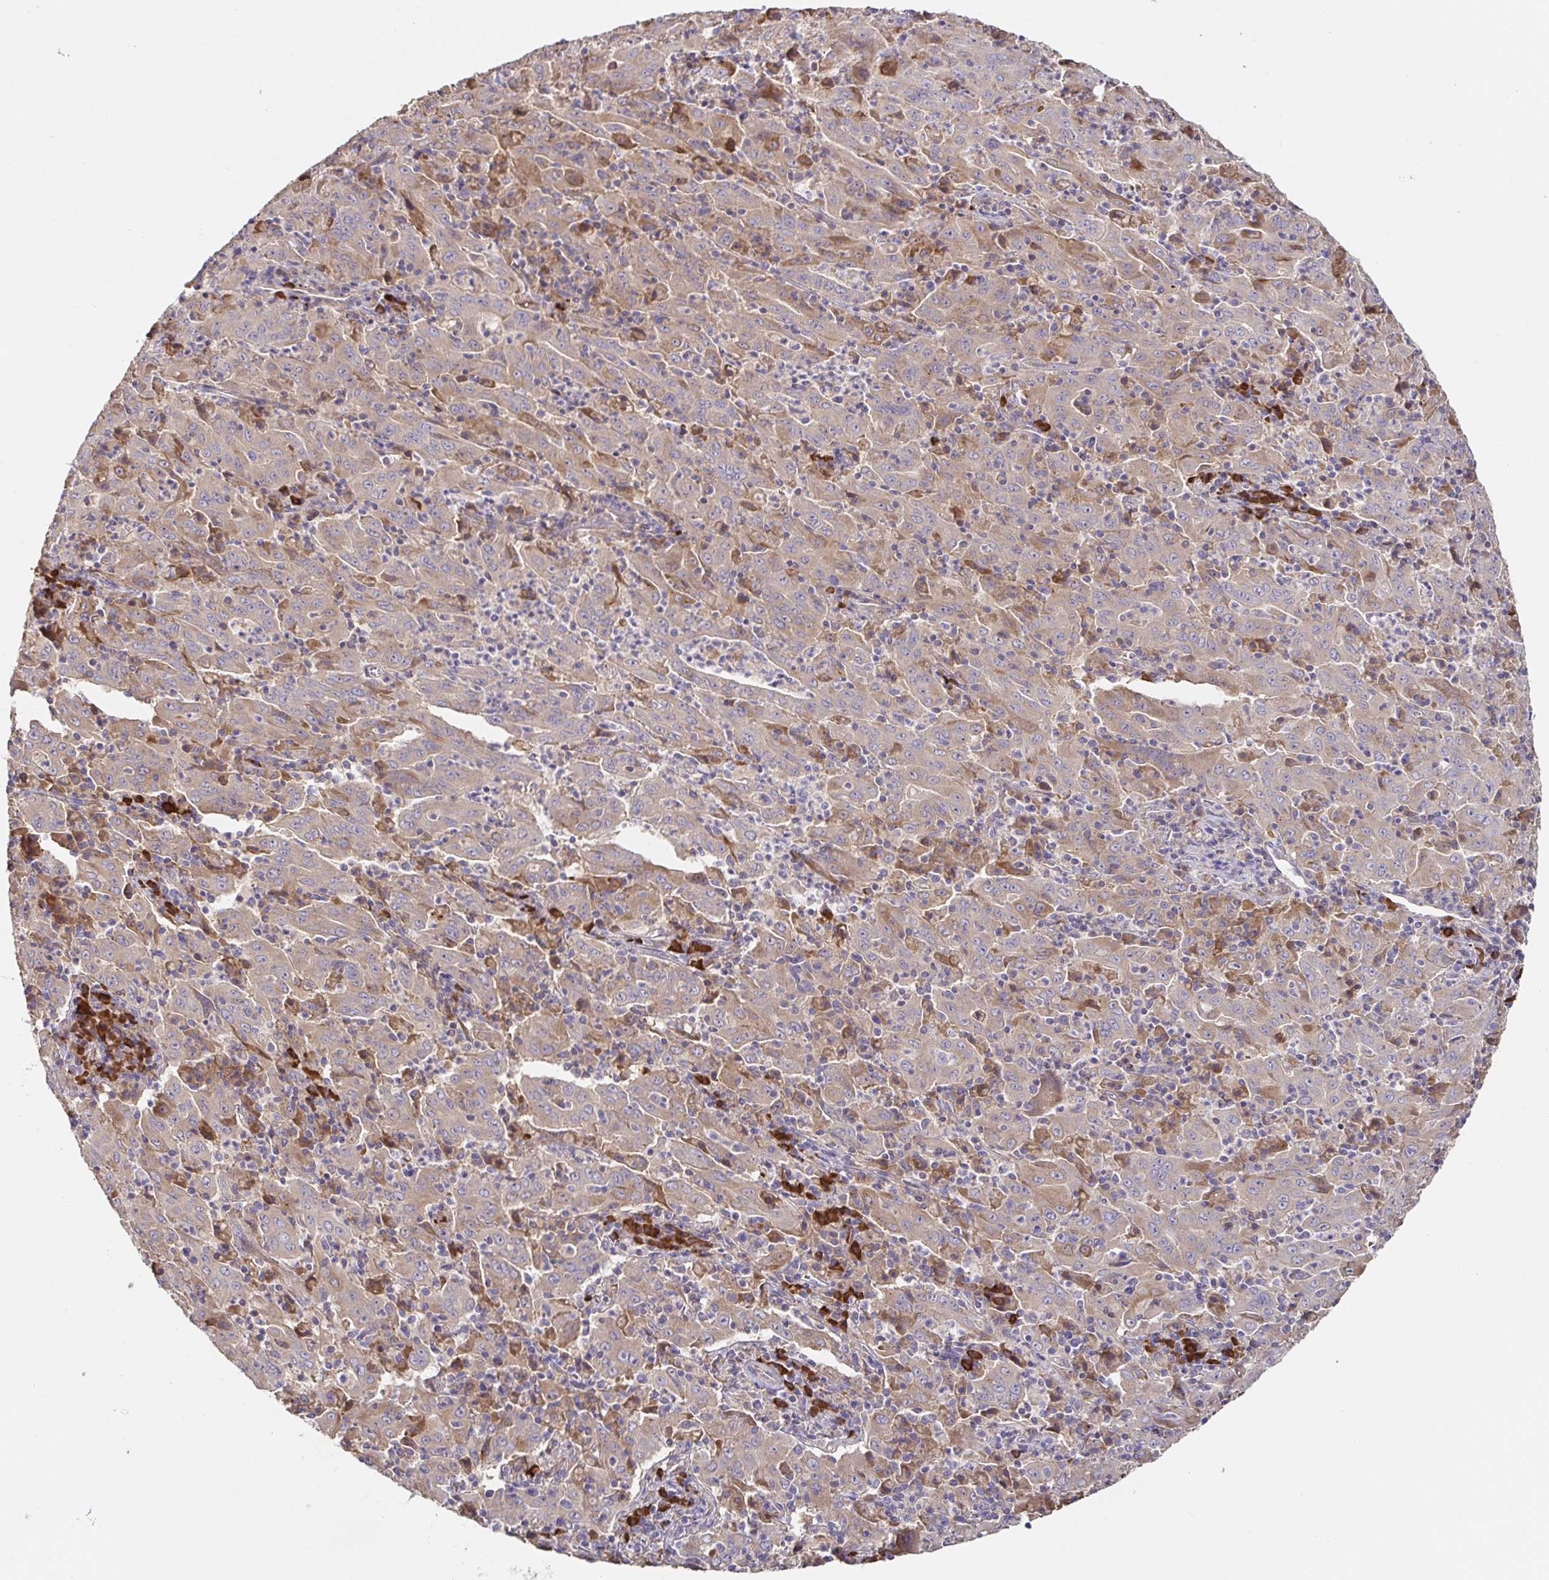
{"staining": {"intensity": "weak", "quantity": "<25%", "location": "cytoplasmic/membranous"}, "tissue": "pancreatic cancer", "cell_type": "Tumor cells", "image_type": "cancer", "snomed": [{"axis": "morphology", "description": "Adenocarcinoma, NOS"}, {"axis": "topography", "description": "Pancreas"}], "caption": "This is an immunohistochemistry (IHC) photomicrograph of pancreatic adenocarcinoma. There is no positivity in tumor cells.", "gene": "HAGH", "patient": {"sex": "male", "age": 63}}